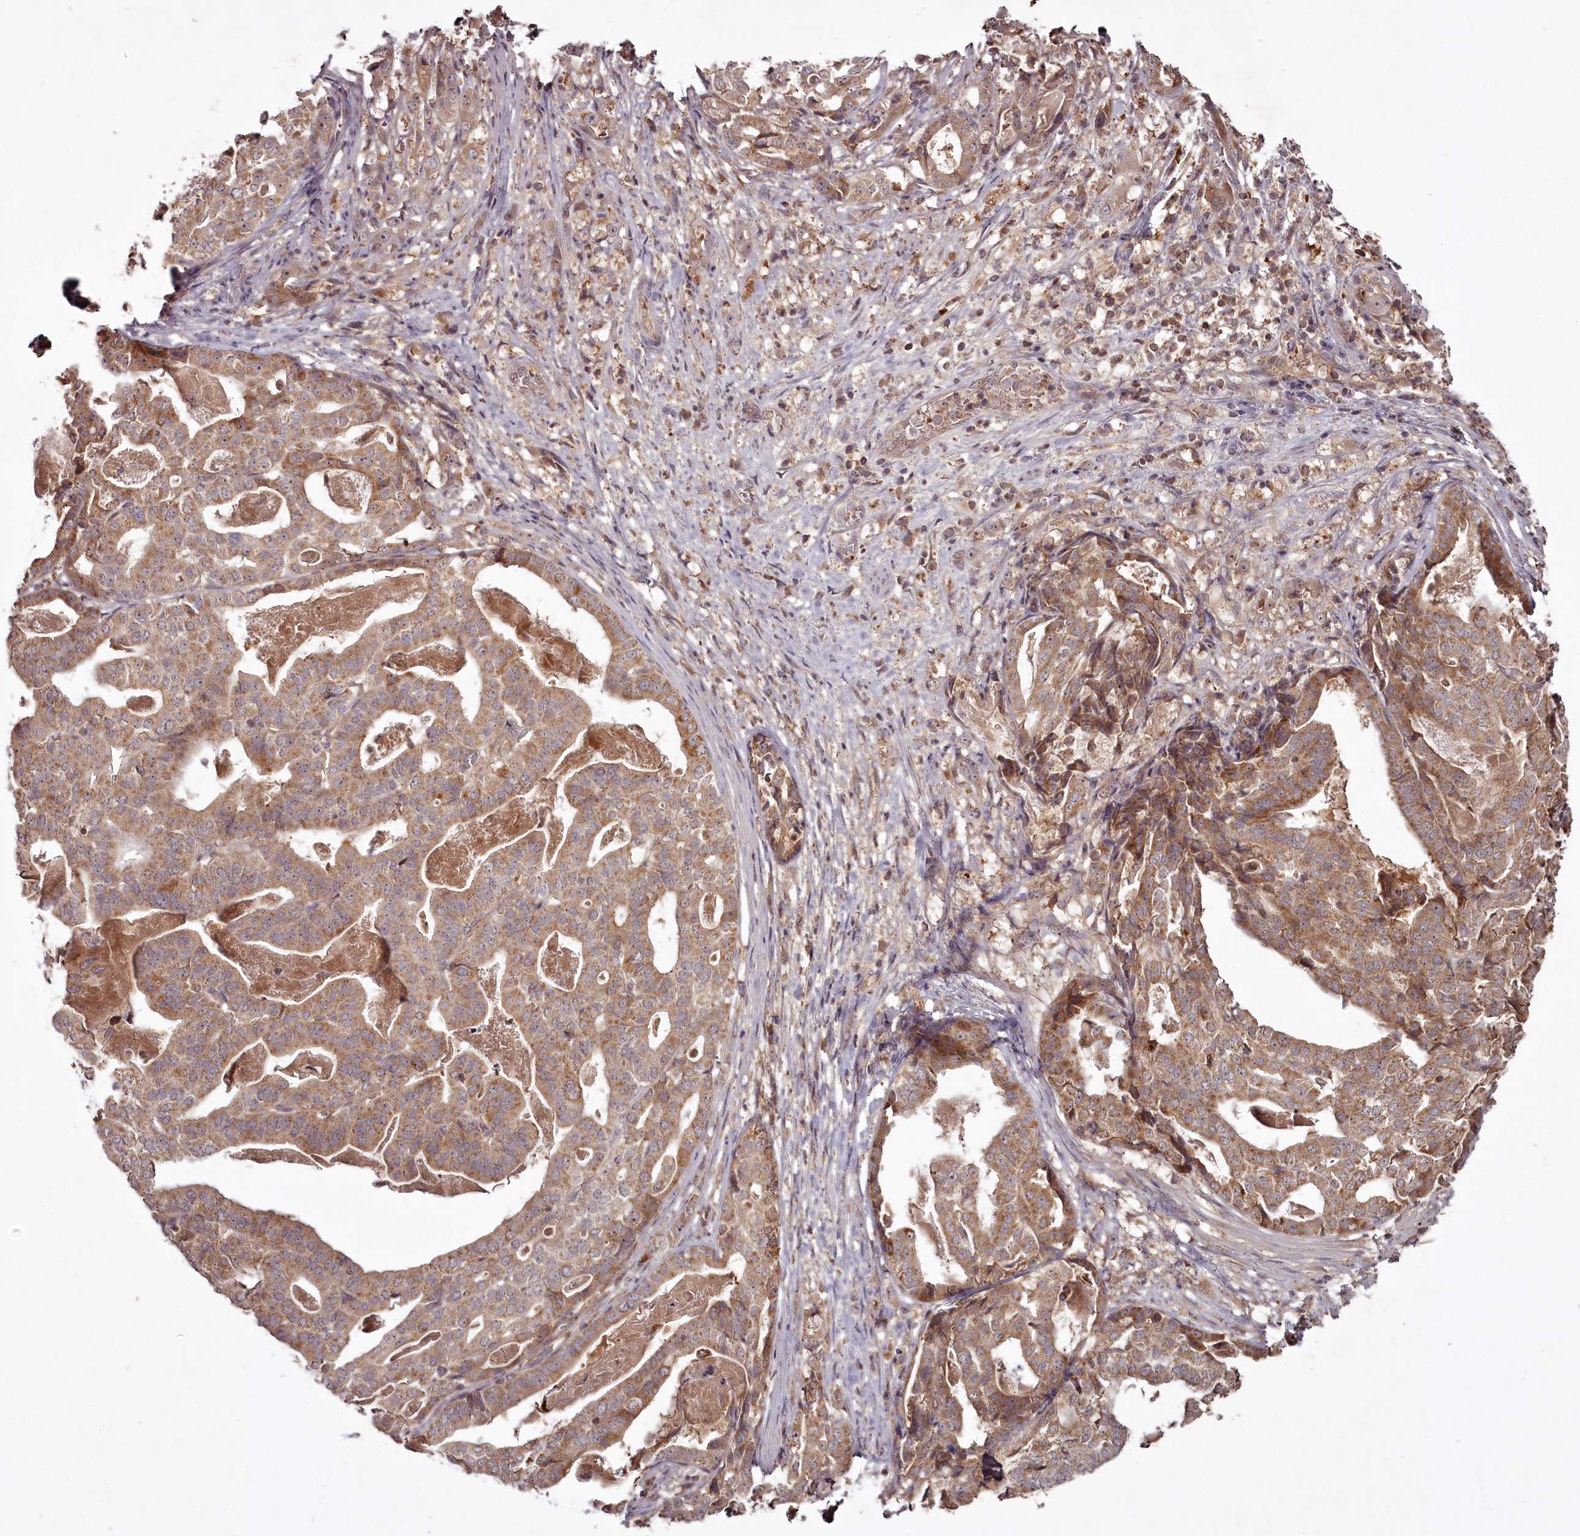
{"staining": {"intensity": "moderate", "quantity": ">75%", "location": "cytoplasmic/membranous"}, "tissue": "stomach cancer", "cell_type": "Tumor cells", "image_type": "cancer", "snomed": [{"axis": "morphology", "description": "Adenocarcinoma, NOS"}, {"axis": "topography", "description": "Stomach"}], "caption": "The immunohistochemical stain highlights moderate cytoplasmic/membranous positivity in tumor cells of stomach cancer tissue.", "gene": "PCBP2", "patient": {"sex": "male", "age": 48}}